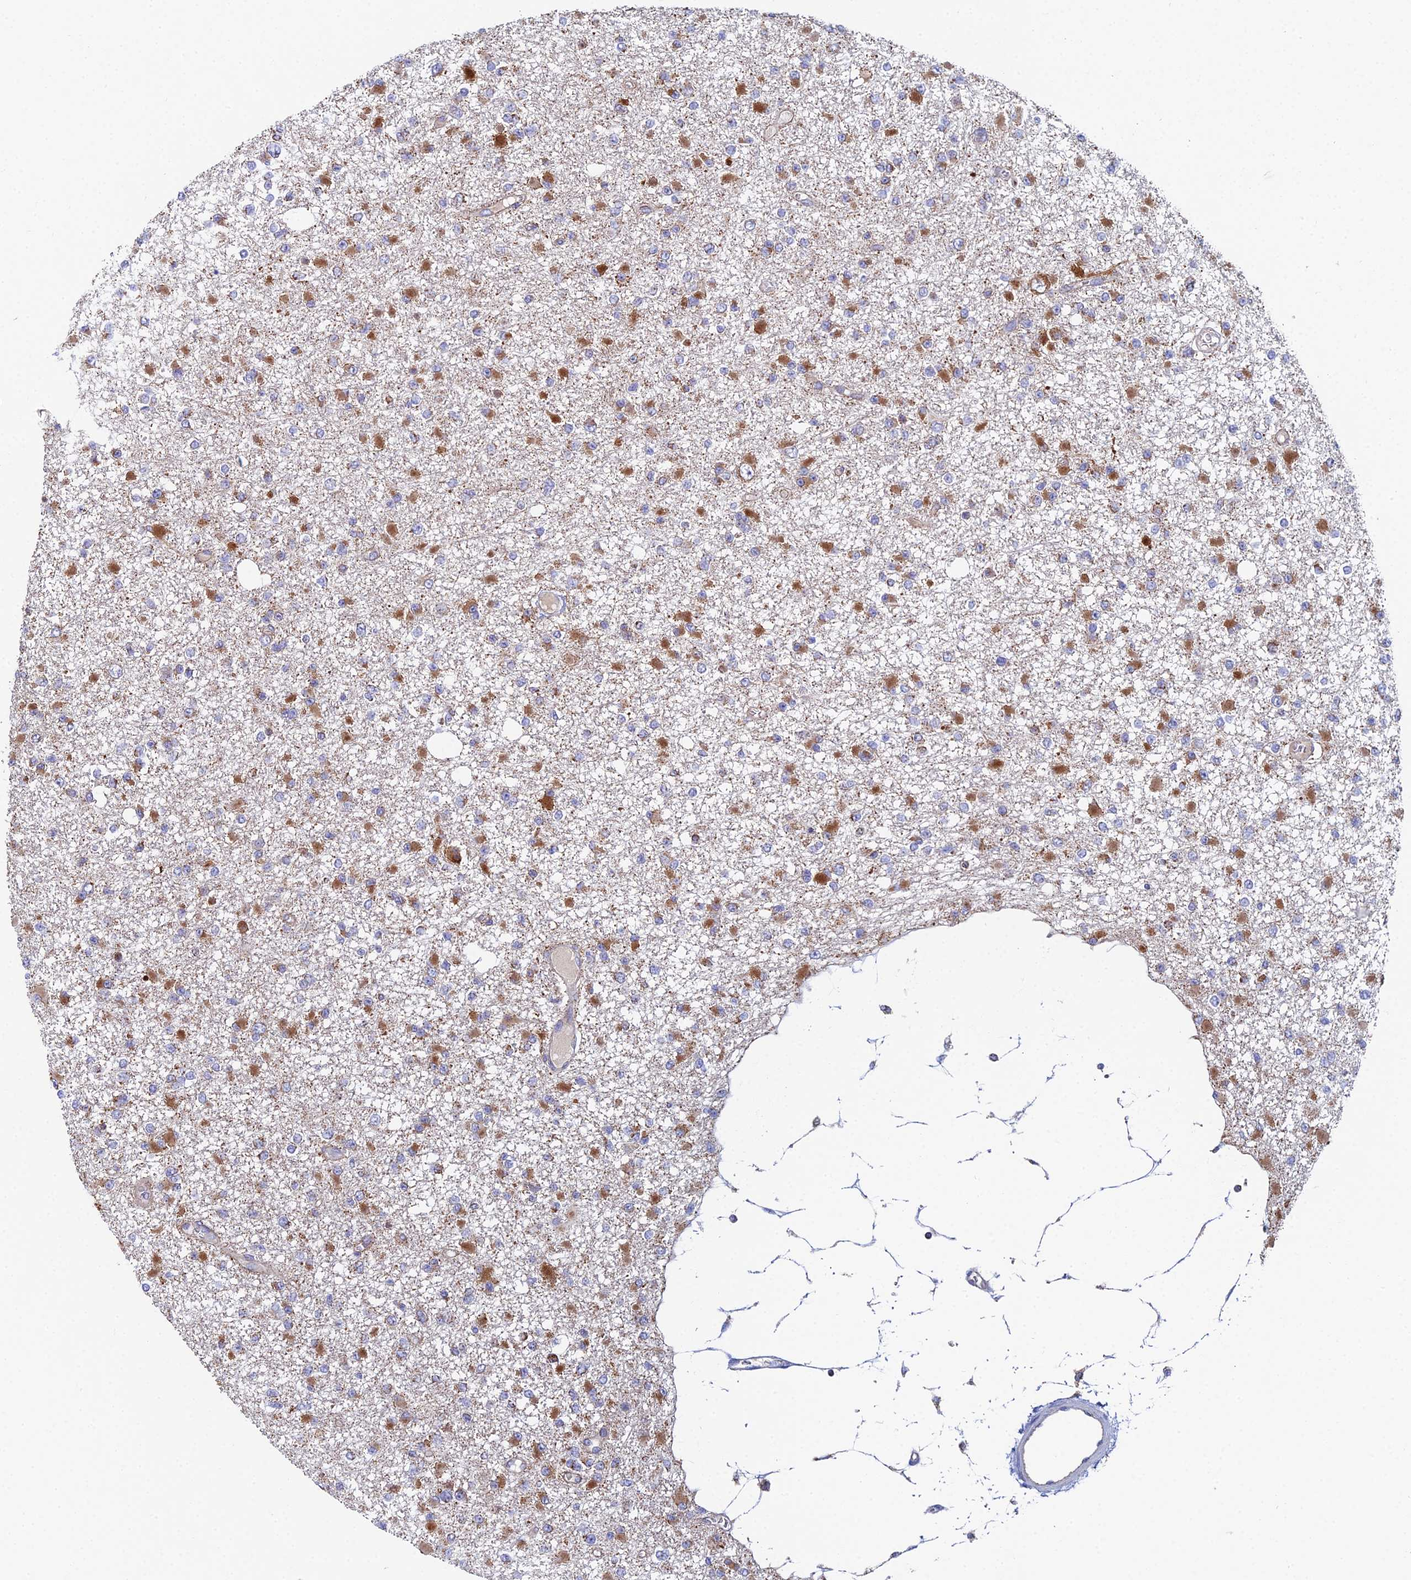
{"staining": {"intensity": "moderate", "quantity": ">75%", "location": "cytoplasmic/membranous"}, "tissue": "glioma", "cell_type": "Tumor cells", "image_type": "cancer", "snomed": [{"axis": "morphology", "description": "Glioma, malignant, Low grade"}, {"axis": "topography", "description": "Brain"}], "caption": "An image of human glioma stained for a protein demonstrates moderate cytoplasmic/membranous brown staining in tumor cells.", "gene": "SPOCK2", "patient": {"sex": "female", "age": 22}}